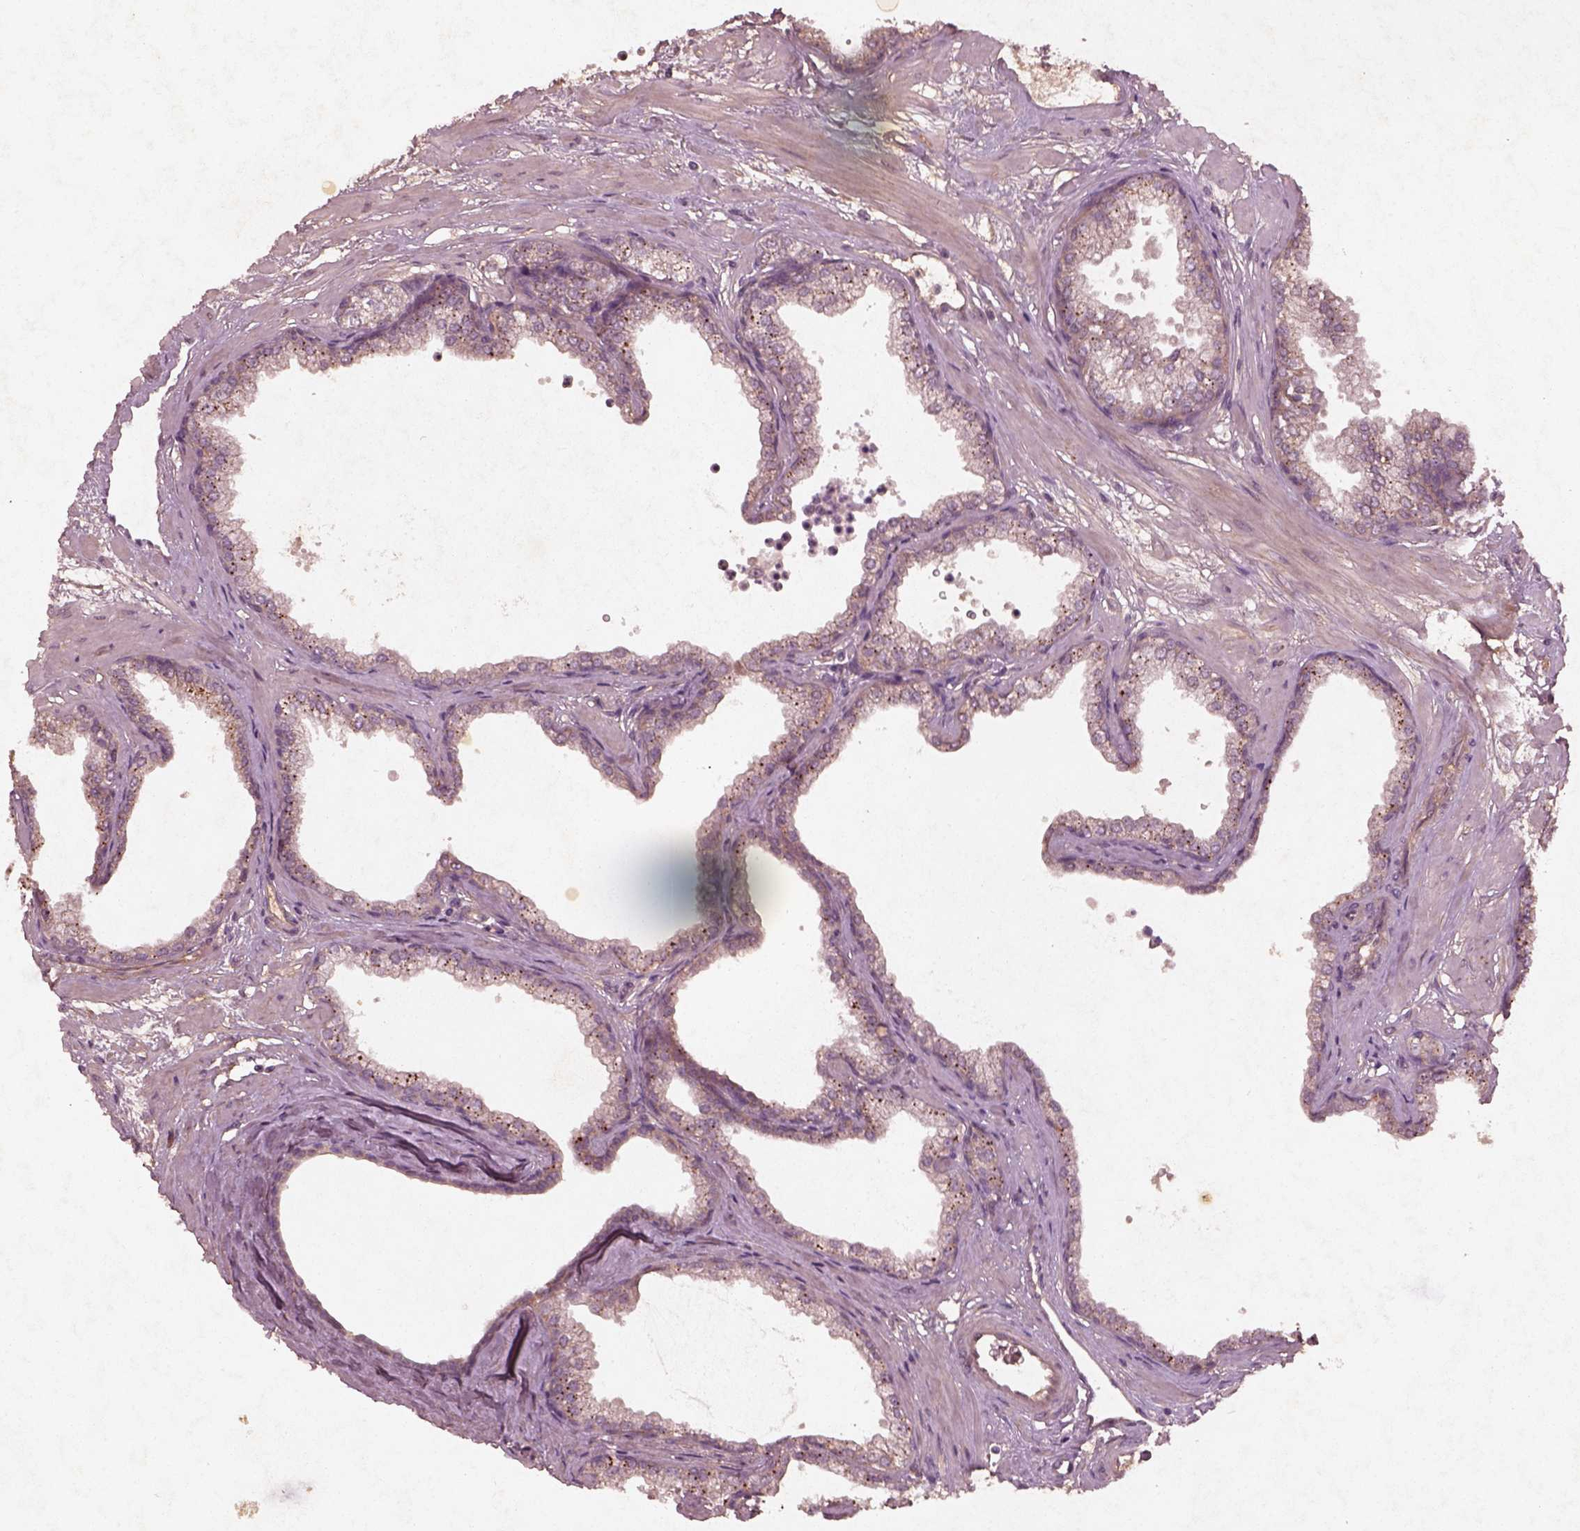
{"staining": {"intensity": "moderate", "quantity": "25%-75%", "location": "cytoplasmic/membranous"}, "tissue": "prostate", "cell_type": "Glandular cells", "image_type": "normal", "snomed": [{"axis": "morphology", "description": "Normal tissue, NOS"}, {"axis": "topography", "description": "Prostate"}], "caption": "IHC staining of unremarkable prostate, which demonstrates medium levels of moderate cytoplasmic/membranous positivity in approximately 25%-75% of glandular cells indicating moderate cytoplasmic/membranous protein expression. The staining was performed using DAB (3,3'-diaminobenzidine) (brown) for protein detection and nuclei were counterstained in hematoxylin (blue).", "gene": "FAM234A", "patient": {"sex": "male", "age": 37}}